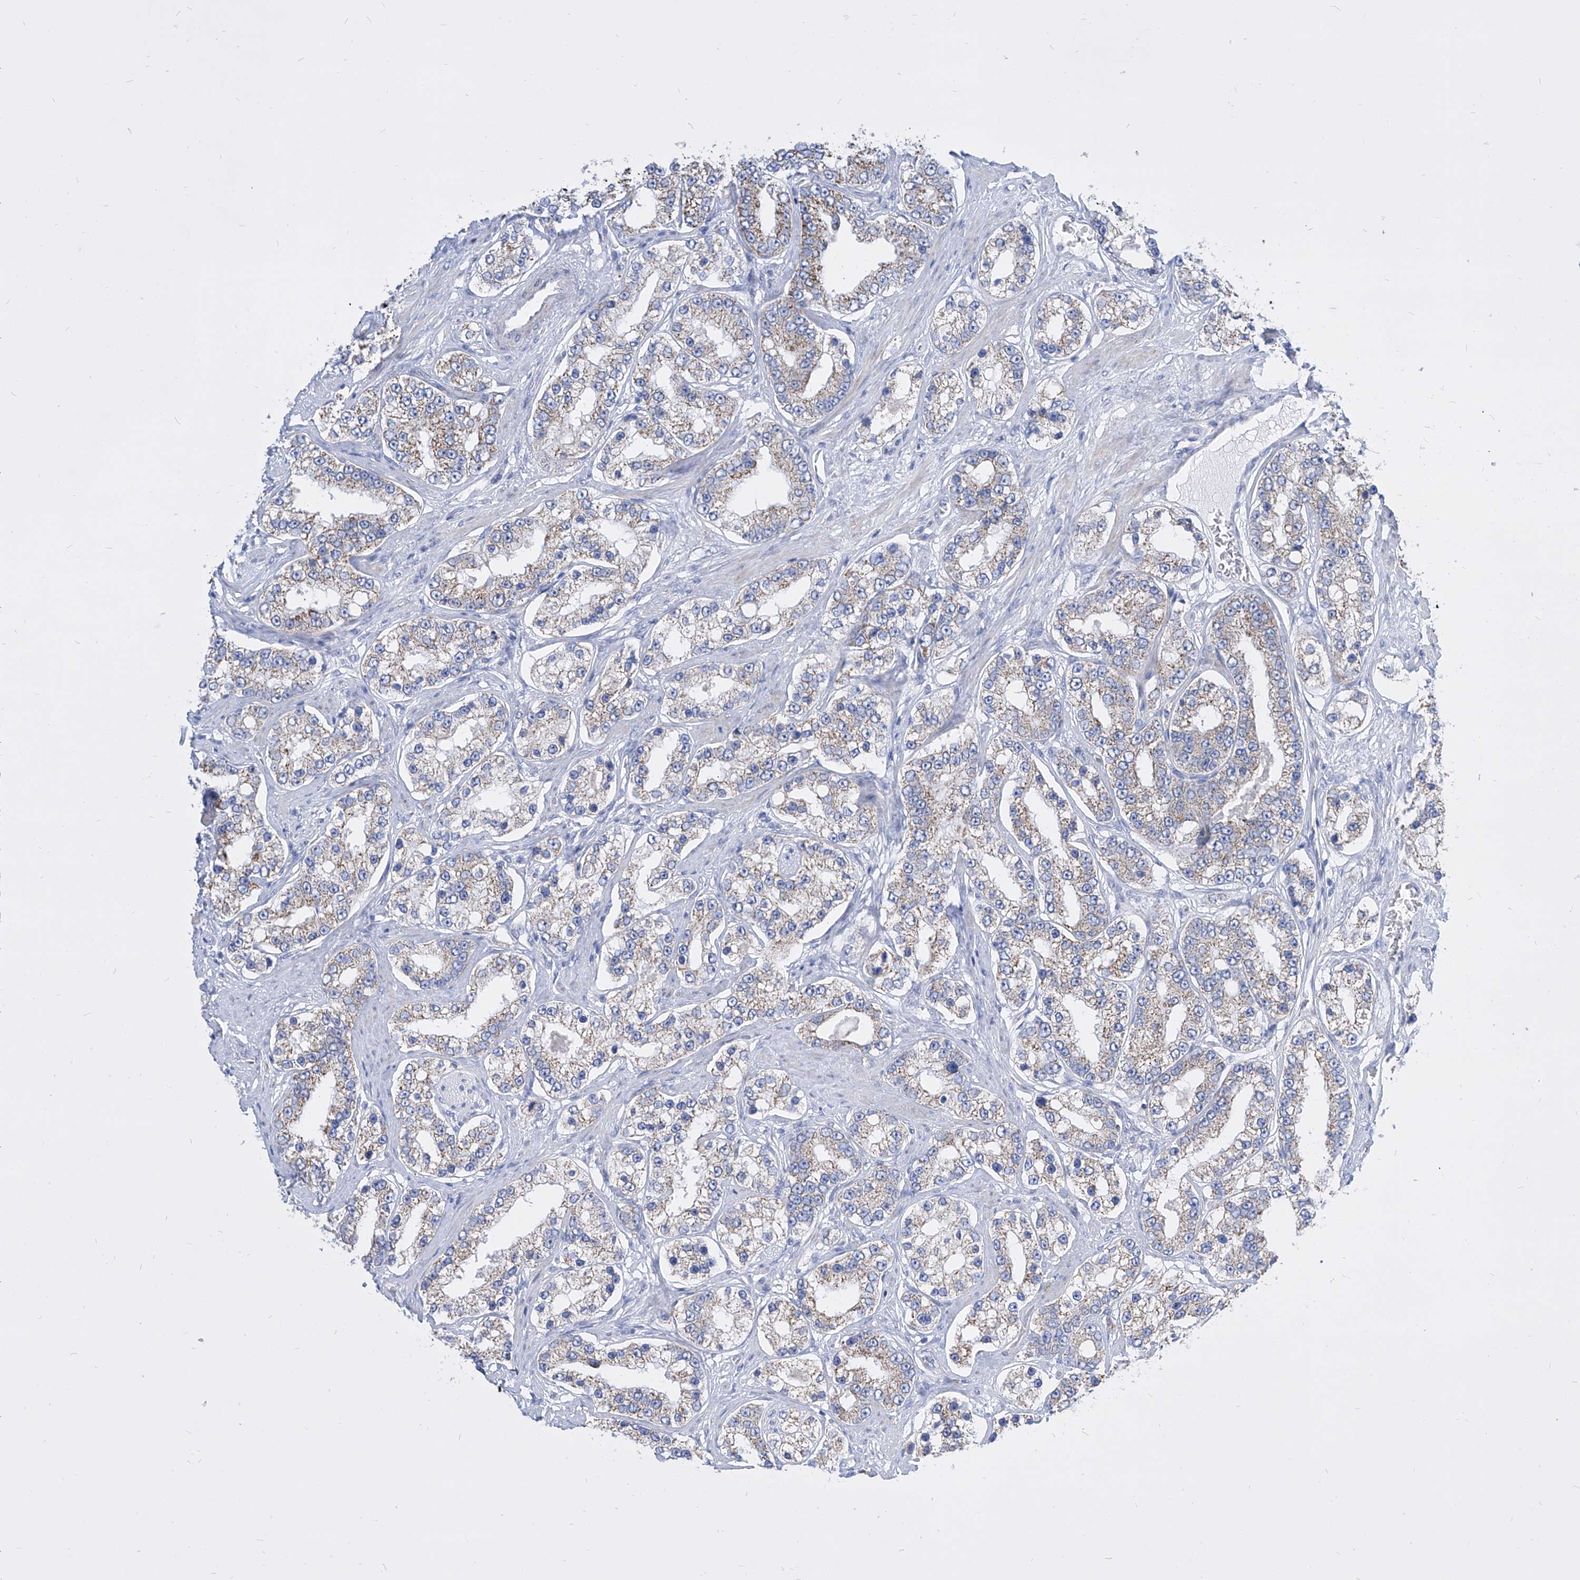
{"staining": {"intensity": "weak", "quantity": ">75%", "location": "cytoplasmic/membranous"}, "tissue": "prostate cancer", "cell_type": "Tumor cells", "image_type": "cancer", "snomed": [{"axis": "morphology", "description": "Normal tissue, NOS"}, {"axis": "morphology", "description": "Adenocarcinoma, High grade"}, {"axis": "topography", "description": "Prostate"}], "caption": "Brown immunohistochemical staining in human high-grade adenocarcinoma (prostate) demonstrates weak cytoplasmic/membranous expression in about >75% of tumor cells.", "gene": "COQ3", "patient": {"sex": "male", "age": 83}}